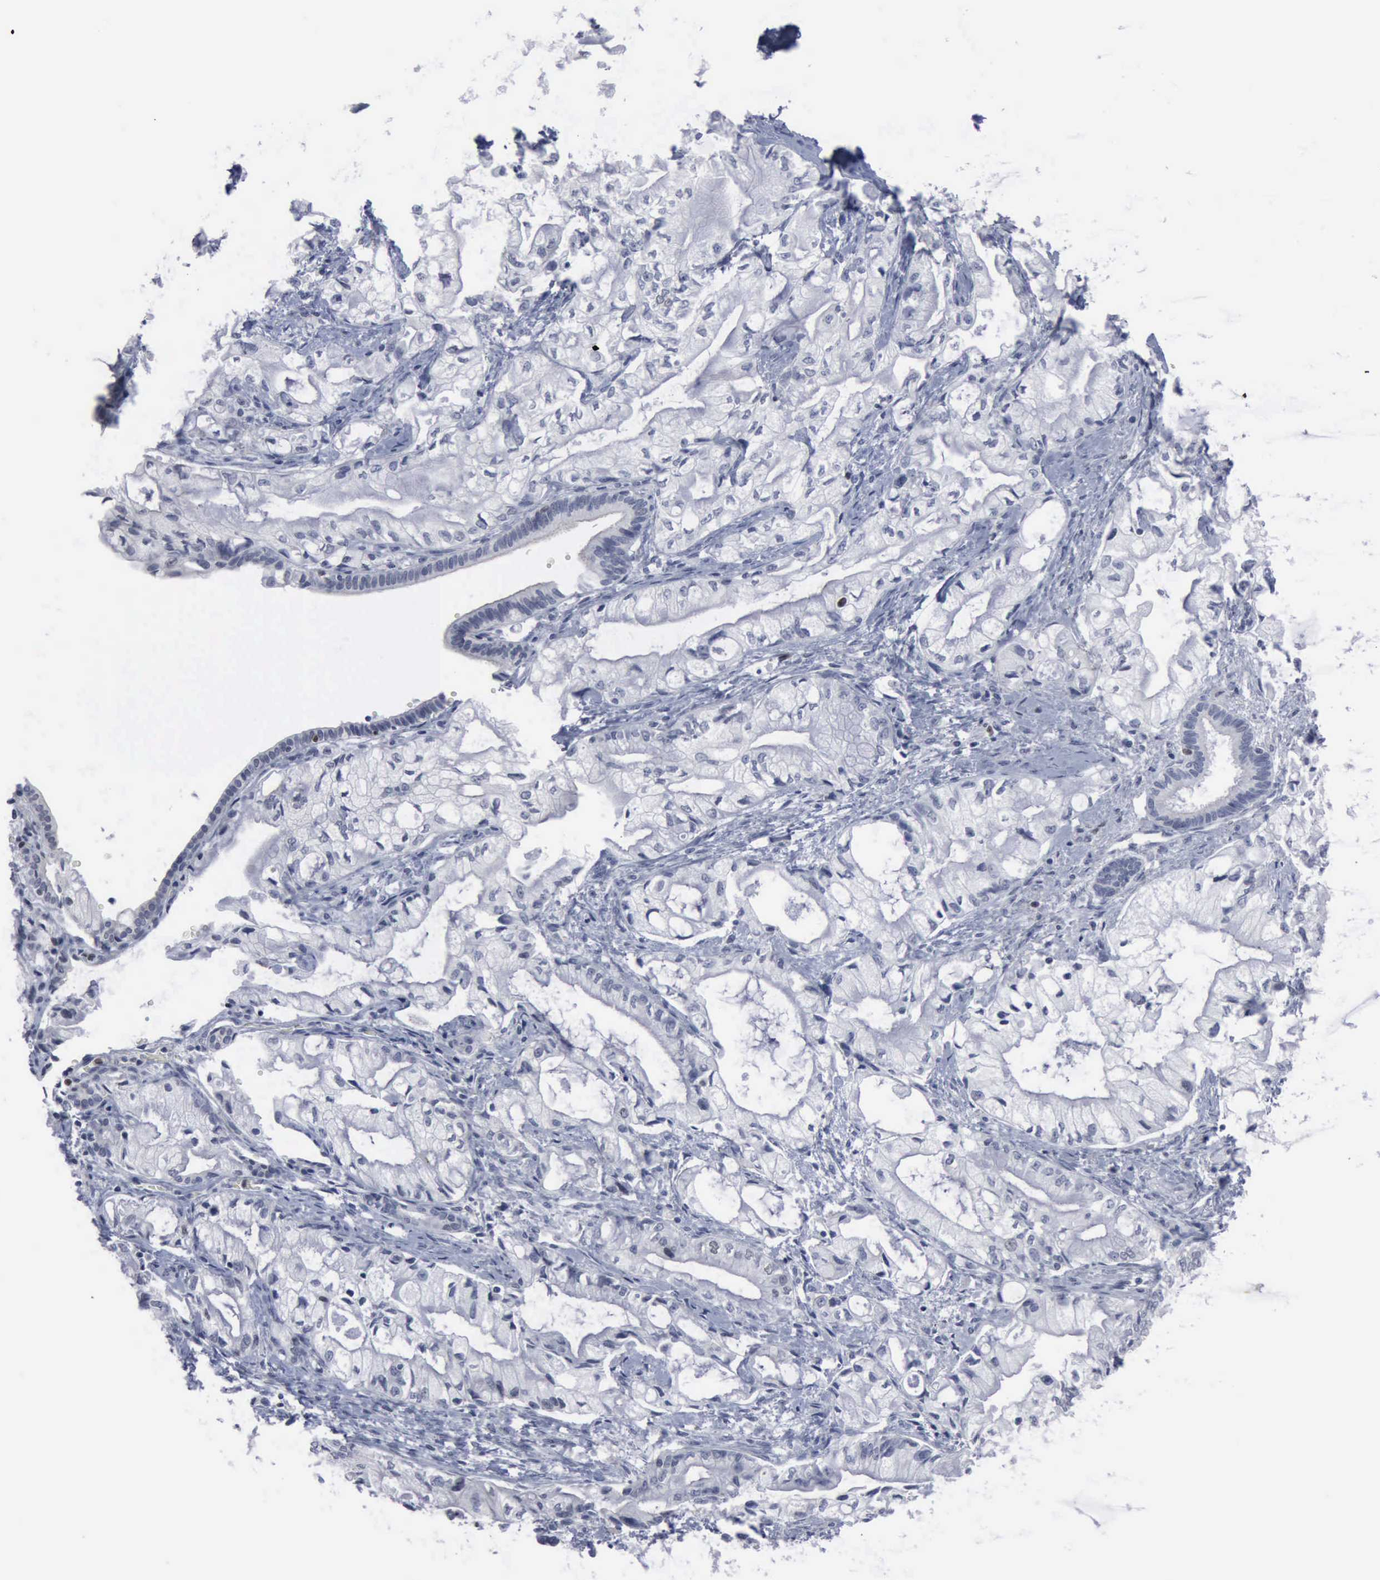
{"staining": {"intensity": "negative", "quantity": "none", "location": "none"}, "tissue": "pancreatic cancer", "cell_type": "Tumor cells", "image_type": "cancer", "snomed": [{"axis": "morphology", "description": "Adenocarcinoma, NOS"}, {"axis": "topography", "description": "Pancreas"}], "caption": "The image demonstrates no significant expression in tumor cells of adenocarcinoma (pancreatic).", "gene": "MCM5", "patient": {"sex": "male", "age": 79}}